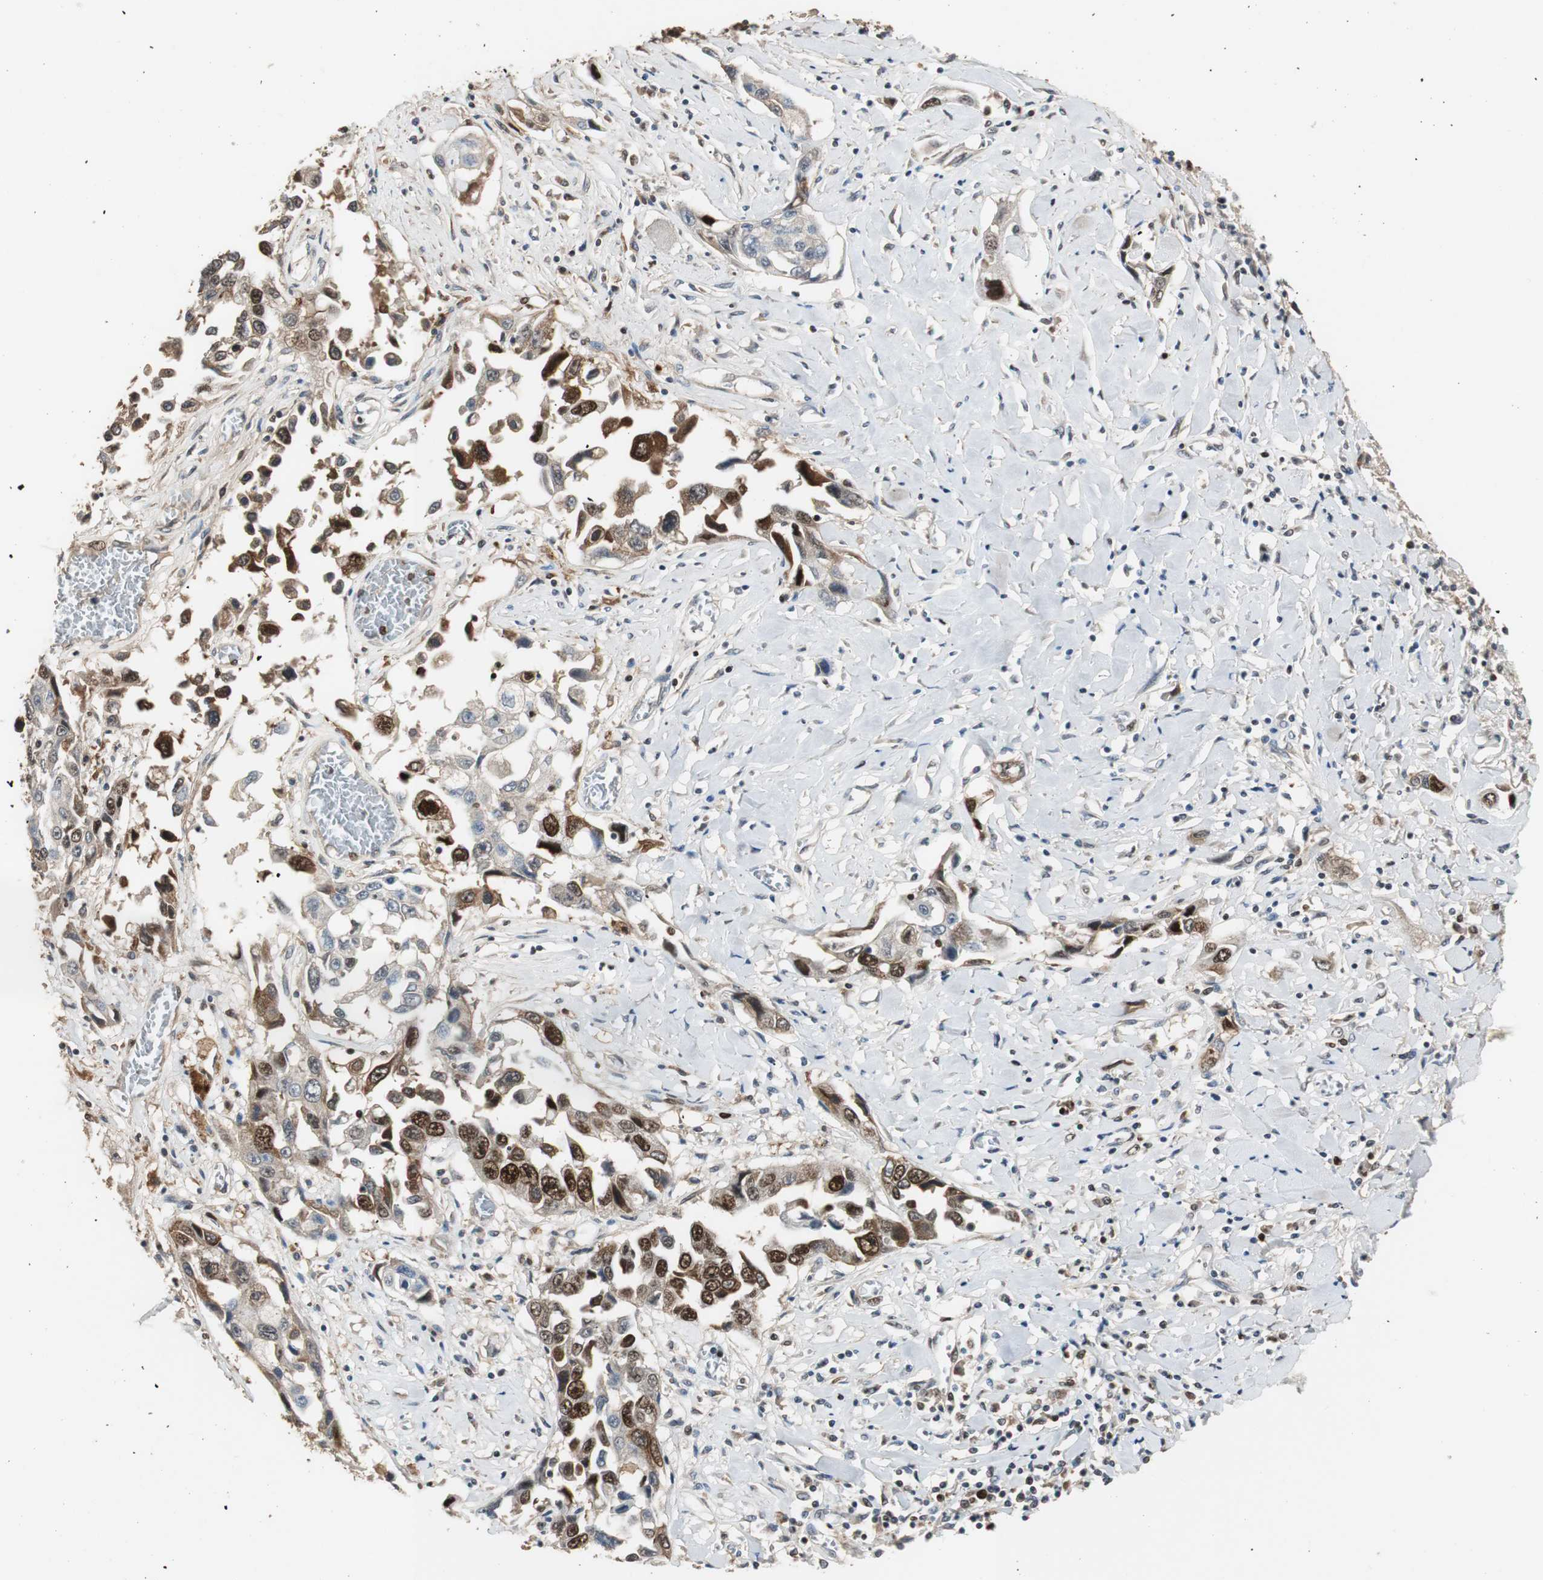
{"staining": {"intensity": "strong", "quantity": ">75%", "location": "nuclear"}, "tissue": "lung cancer", "cell_type": "Tumor cells", "image_type": "cancer", "snomed": [{"axis": "morphology", "description": "Squamous cell carcinoma, NOS"}, {"axis": "topography", "description": "Lung"}], "caption": "Human lung cancer stained for a protein (brown) displays strong nuclear positive positivity in approximately >75% of tumor cells.", "gene": "FEN1", "patient": {"sex": "male", "age": 71}}